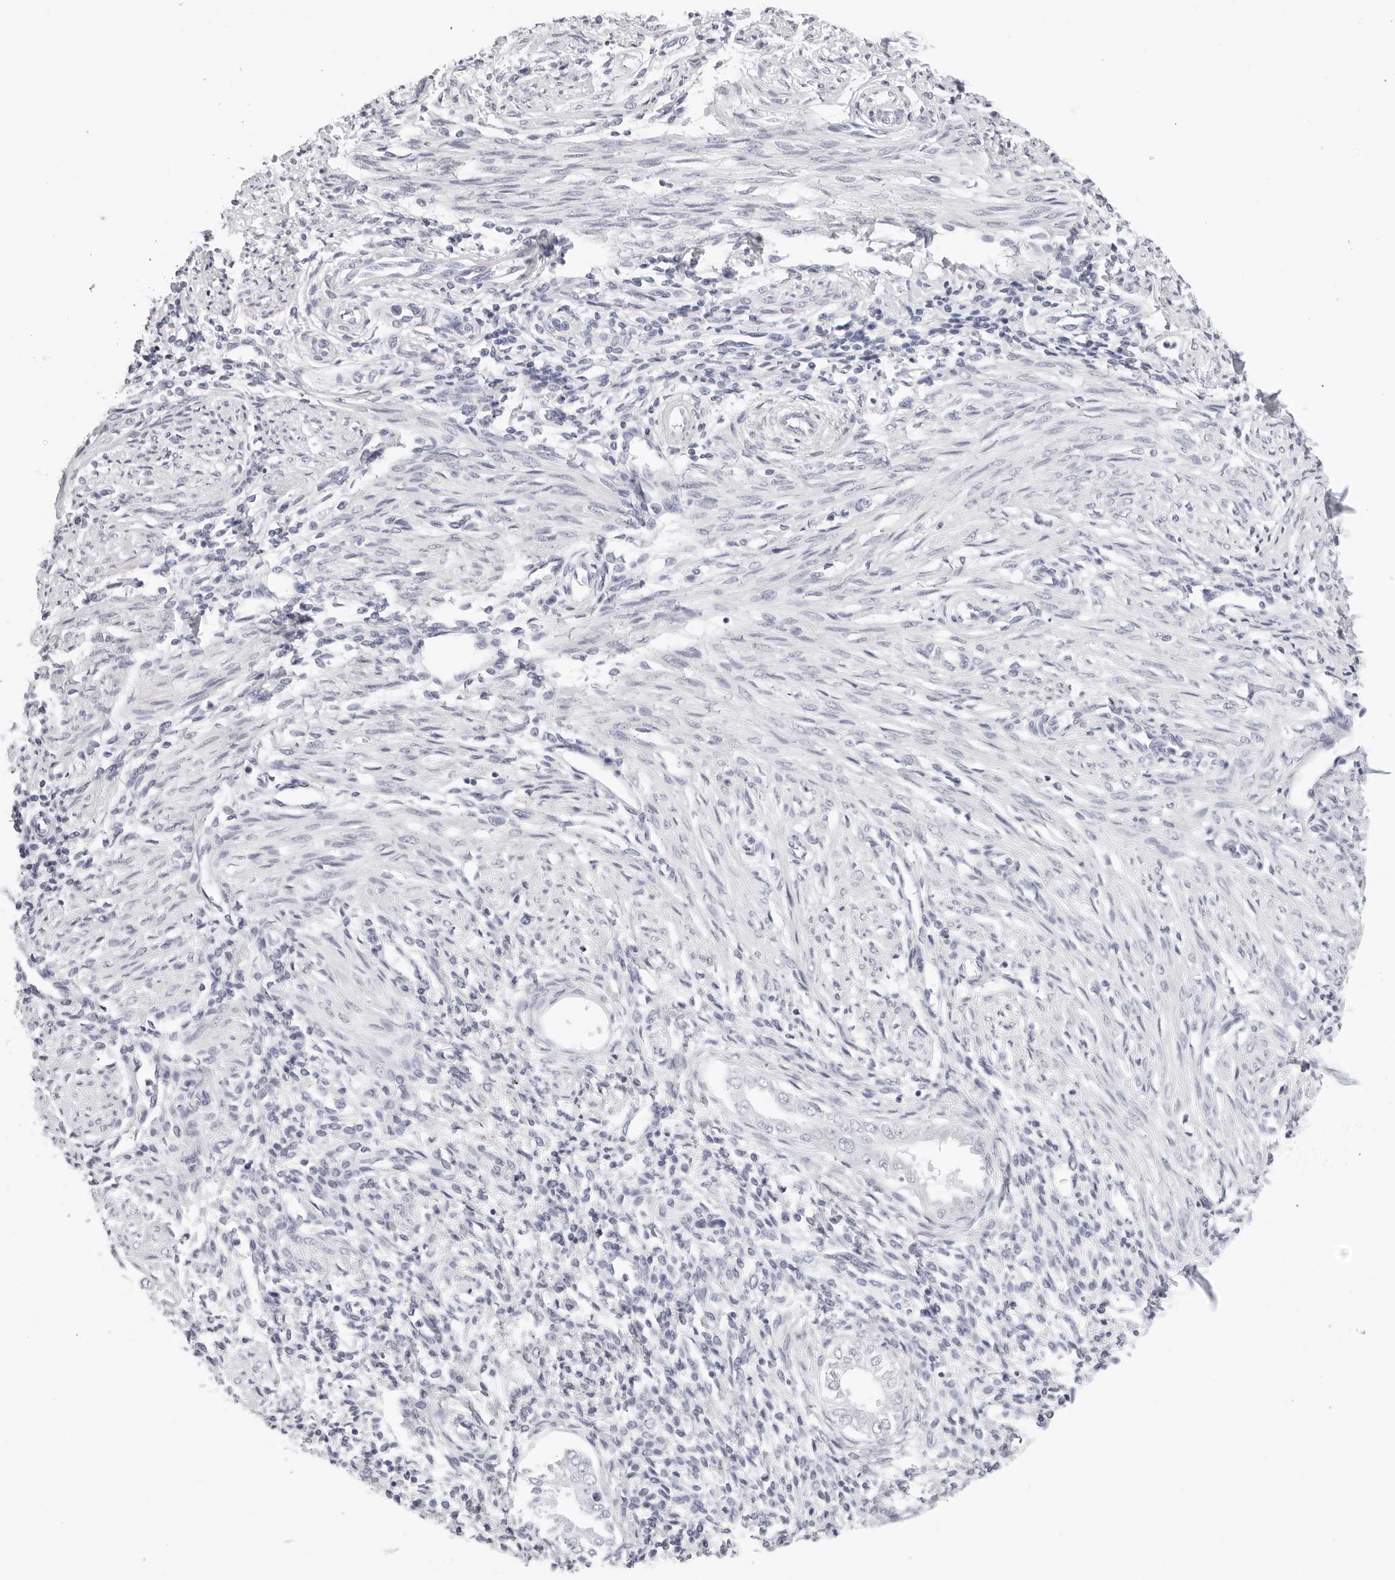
{"staining": {"intensity": "negative", "quantity": "none", "location": "none"}, "tissue": "endometrium", "cell_type": "Cells in endometrial stroma", "image_type": "normal", "snomed": [{"axis": "morphology", "description": "Normal tissue, NOS"}, {"axis": "topography", "description": "Endometrium"}], "caption": "Protein analysis of benign endometrium displays no significant expression in cells in endometrial stroma.", "gene": "AGMAT", "patient": {"sex": "female", "age": 66}}